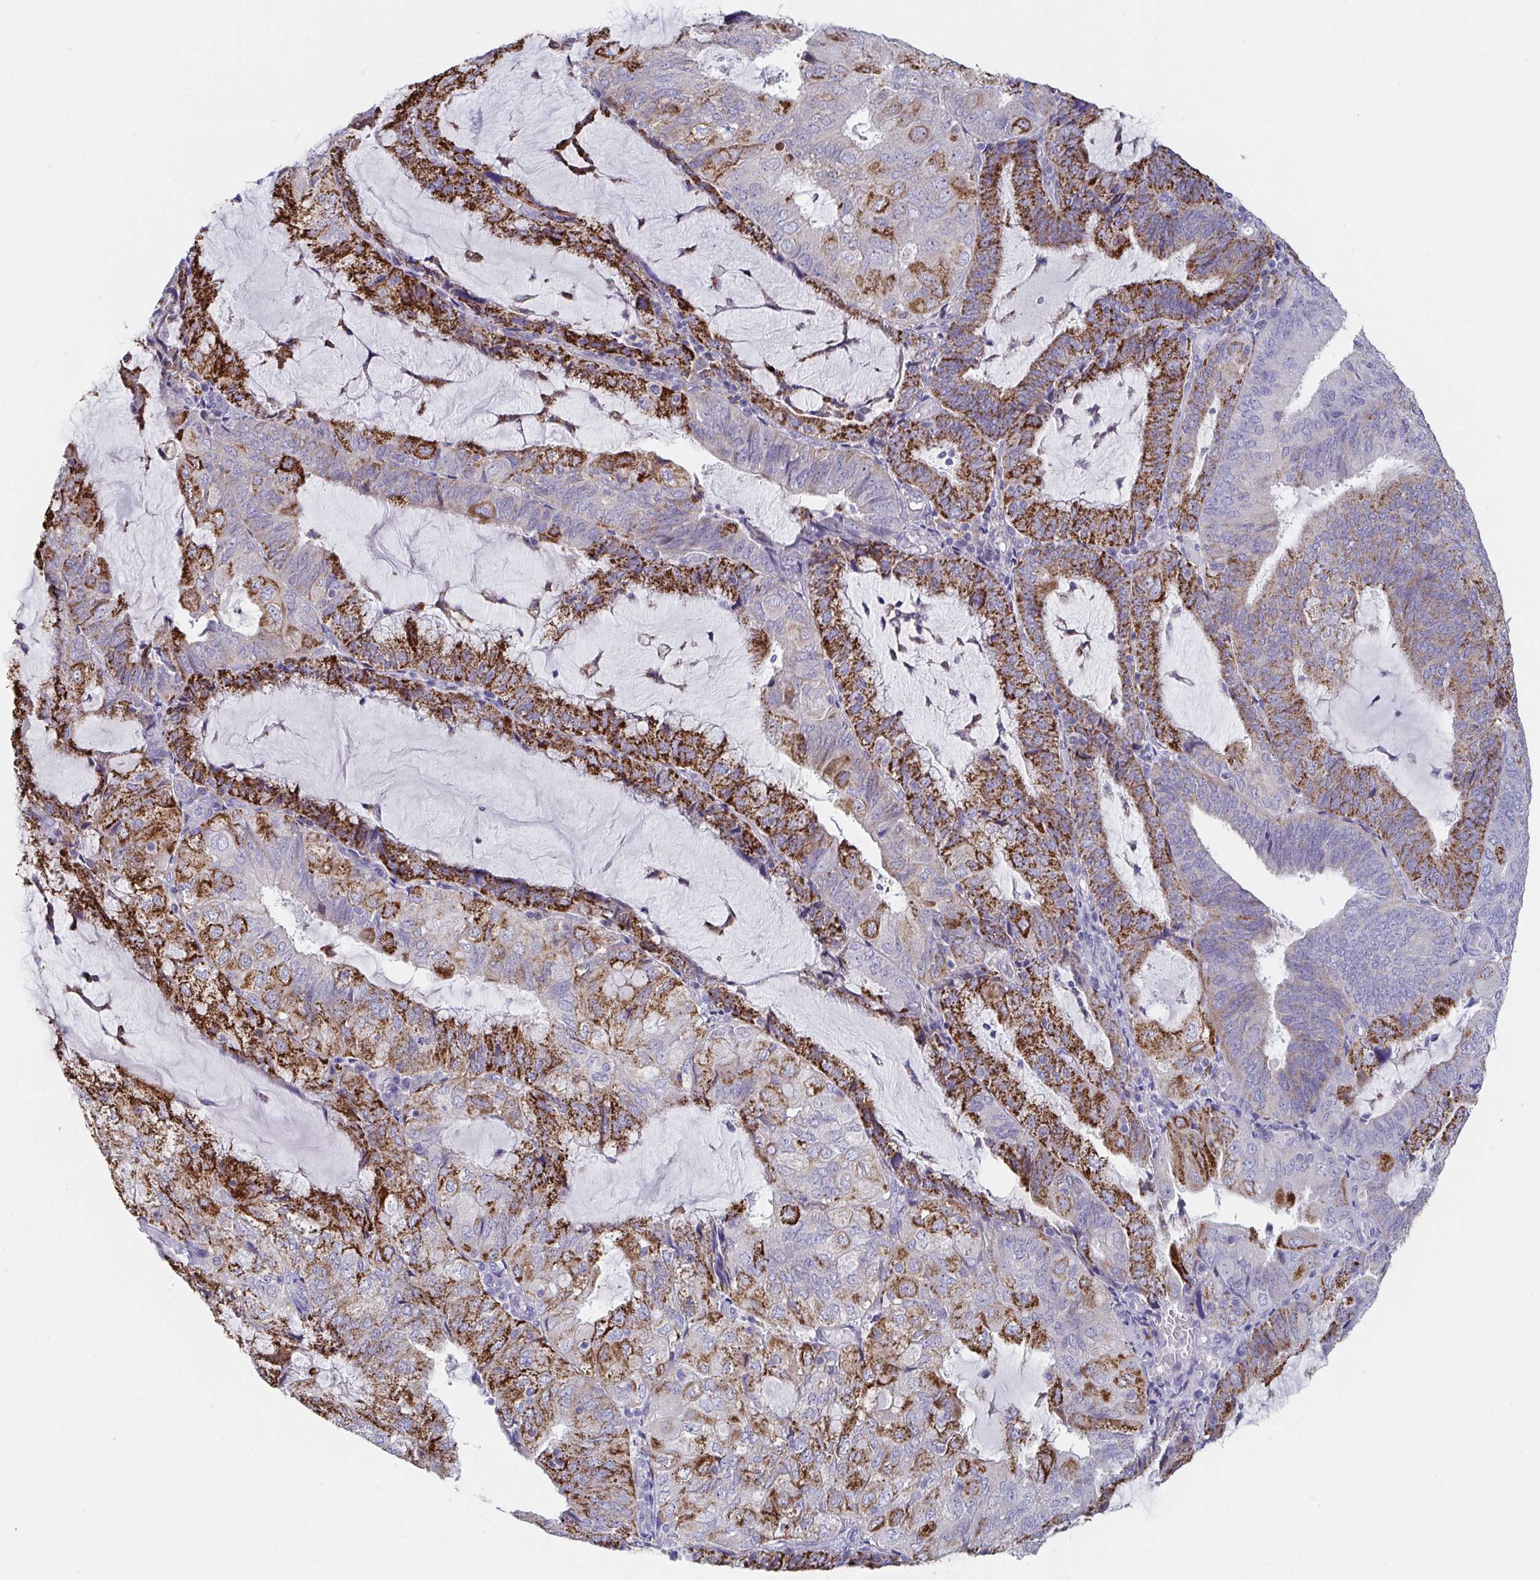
{"staining": {"intensity": "strong", "quantity": ">75%", "location": "cytoplasmic/membranous"}, "tissue": "endometrial cancer", "cell_type": "Tumor cells", "image_type": "cancer", "snomed": [{"axis": "morphology", "description": "Adenocarcinoma, NOS"}, {"axis": "topography", "description": "Endometrium"}], "caption": "Endometrial cancer tissue exhibits strong cytoplasmic/membranous positivity in approximately >75% of tumor cells, visualized by immunohistochemistry.", "gene": "FAM156B", "patient": {"sex": "female", "age": 81}}